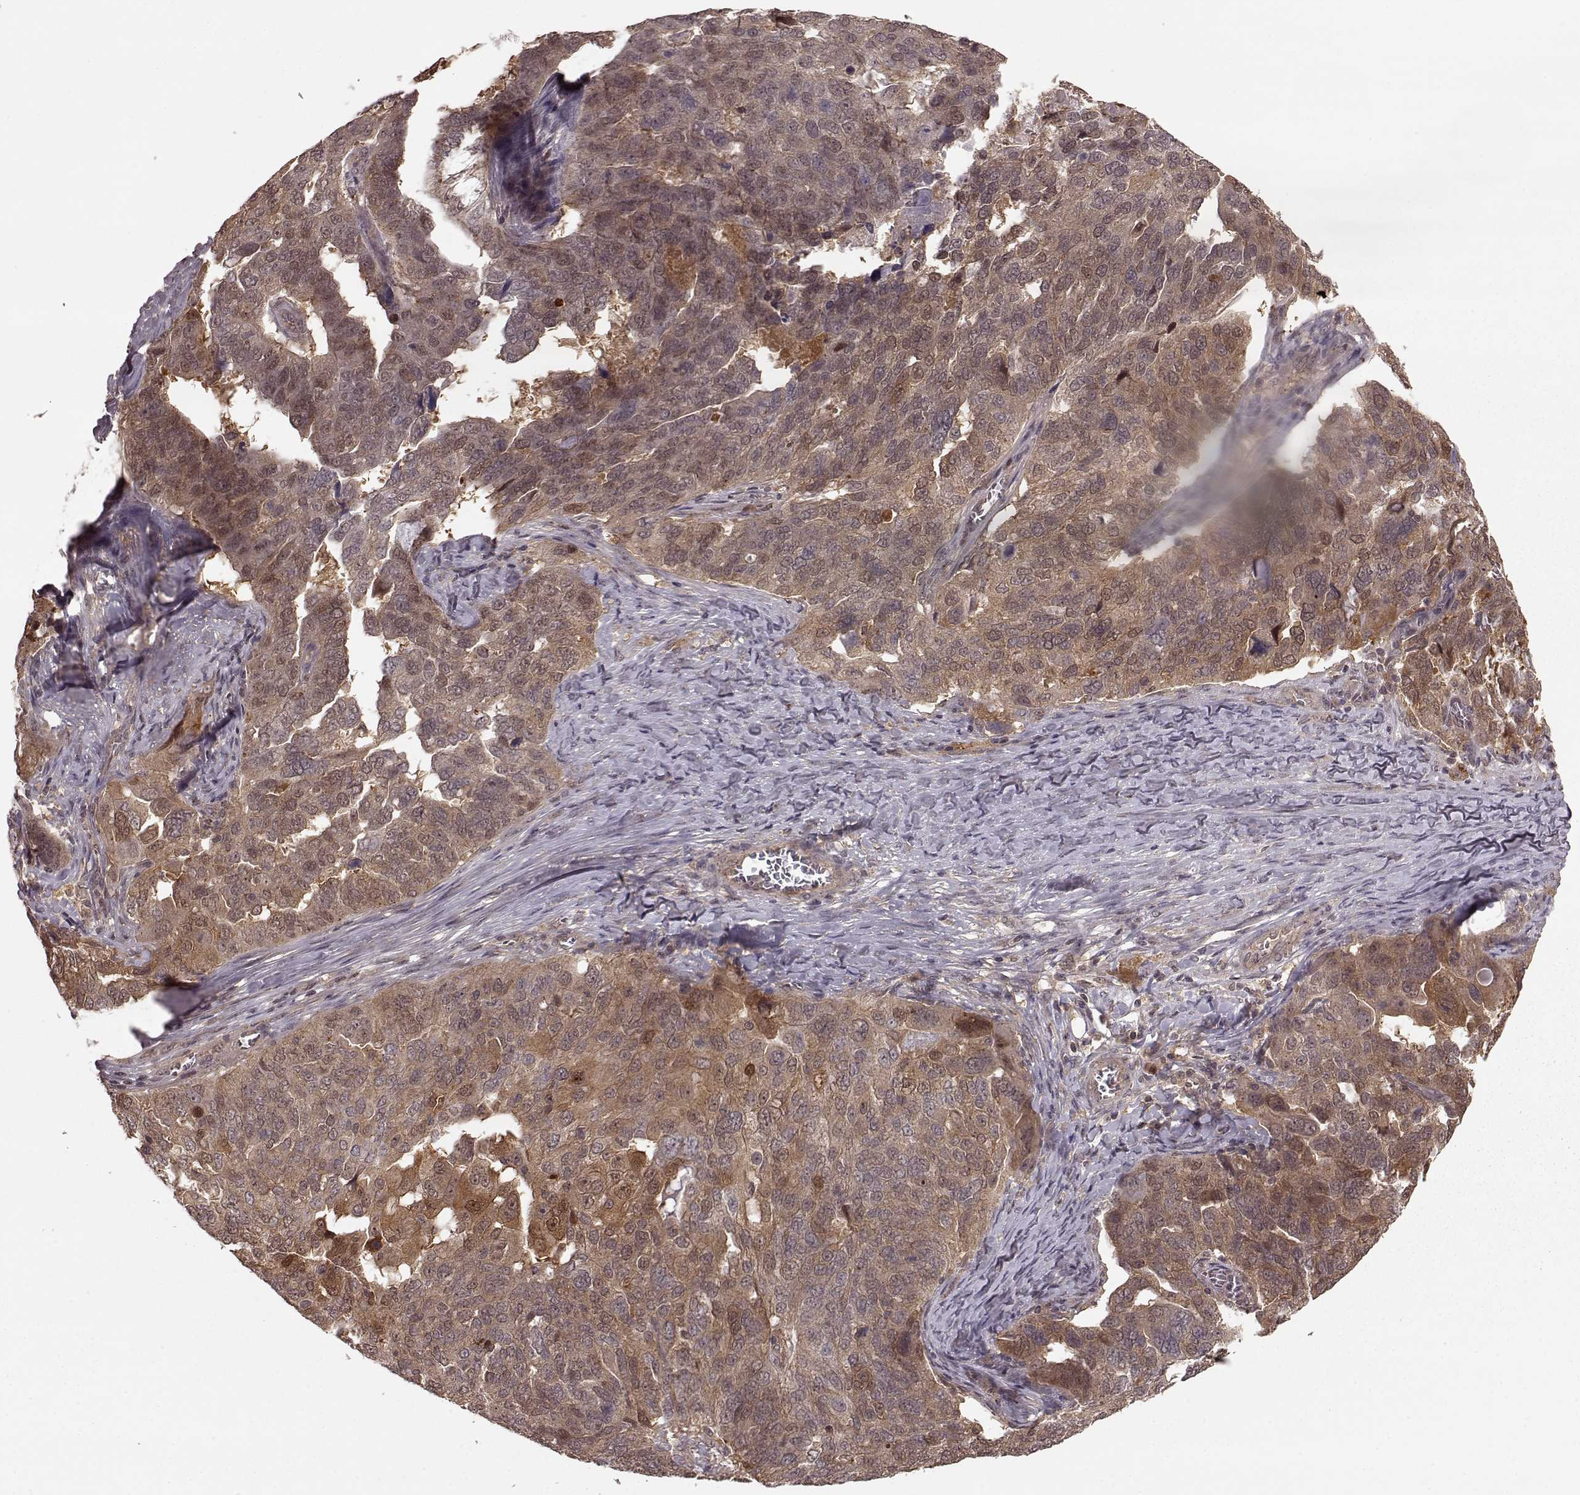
{"staining": {"intensity": "moderate", "quantity": ">75%", "location": "cytoplasmic/membranous"}, "tissue": "ovarian cancer", "cell_type": "Tumor cells", "image_type": "cancer", "snomed": [{"axis": "morphology", "description": "Carcinoma, endometroid"}, {"axis": "topography", "description": "Soft tissue"}, {"axis": "topography", "description": "Ovary"}], "caption": "DAB immunohistochemical staining of human ovarian cancer (endometroid carcinoma) exhibits moderate cytoplasmic/membranous protein expression in about >75% of tumor cells.", "gene": "GSS", "patient": {"sex": "female", "age": 52}}